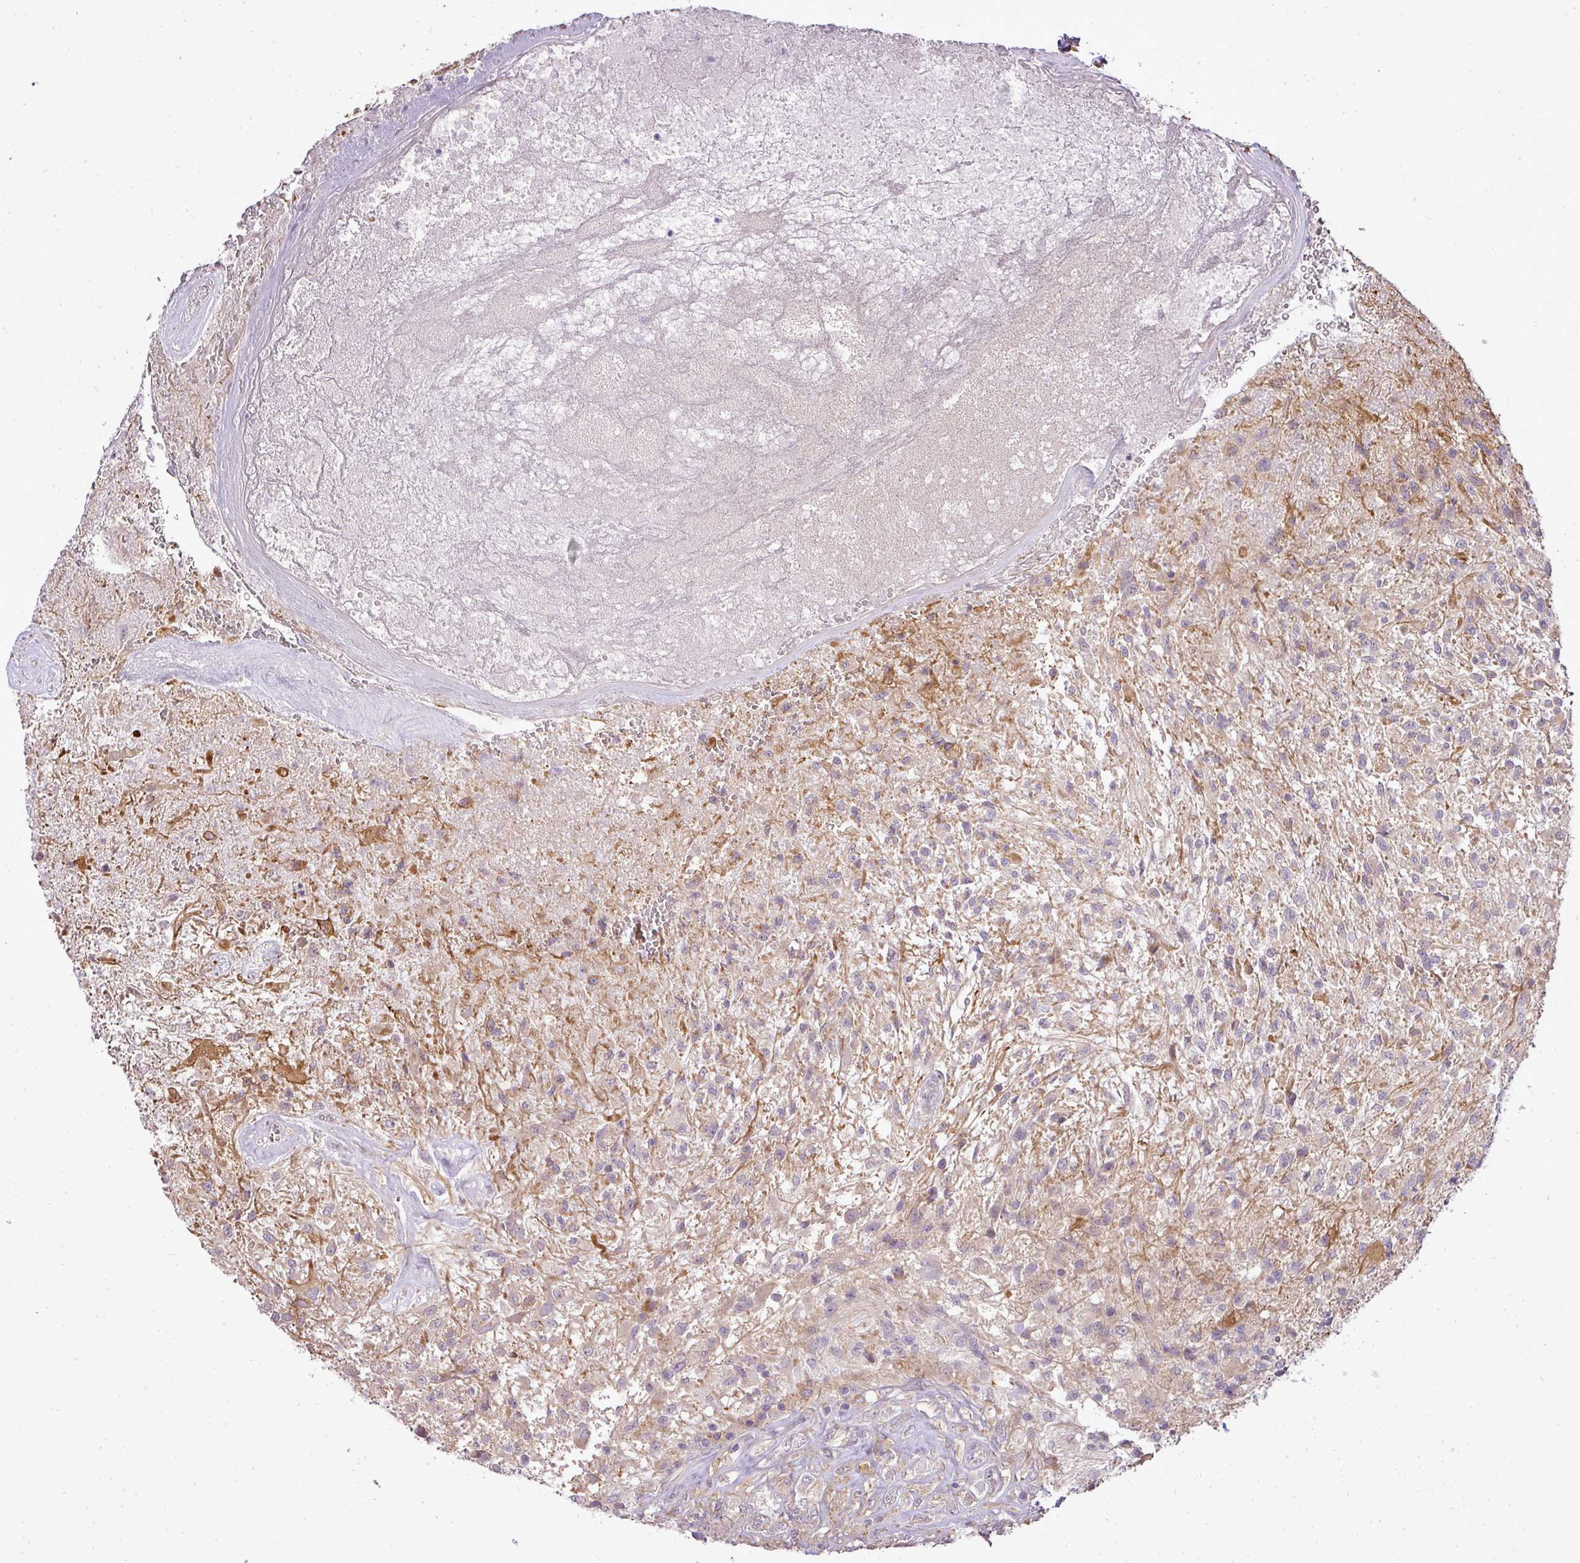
{"staining": {"intensity": "negative", "quantity": "none", "location": "none"}, "tissue": "glioma", "cell_type": "Tumor cells", "image_type": "cancer", "snomed": [{"axis": "morphology", "description": "Glioma, malignant, High grade"}, {"axis": "topography", "description": "Brain"}], "caption": "The immunohistochemistry (IHC) photomicrograph has no significant positivity in tumor cells of glioma tissue. (Immunohistochemistry, brightfield microscopy, high magnification).", "gene": "PDRG1", "patient": {"sex": "male", "age": 56}}